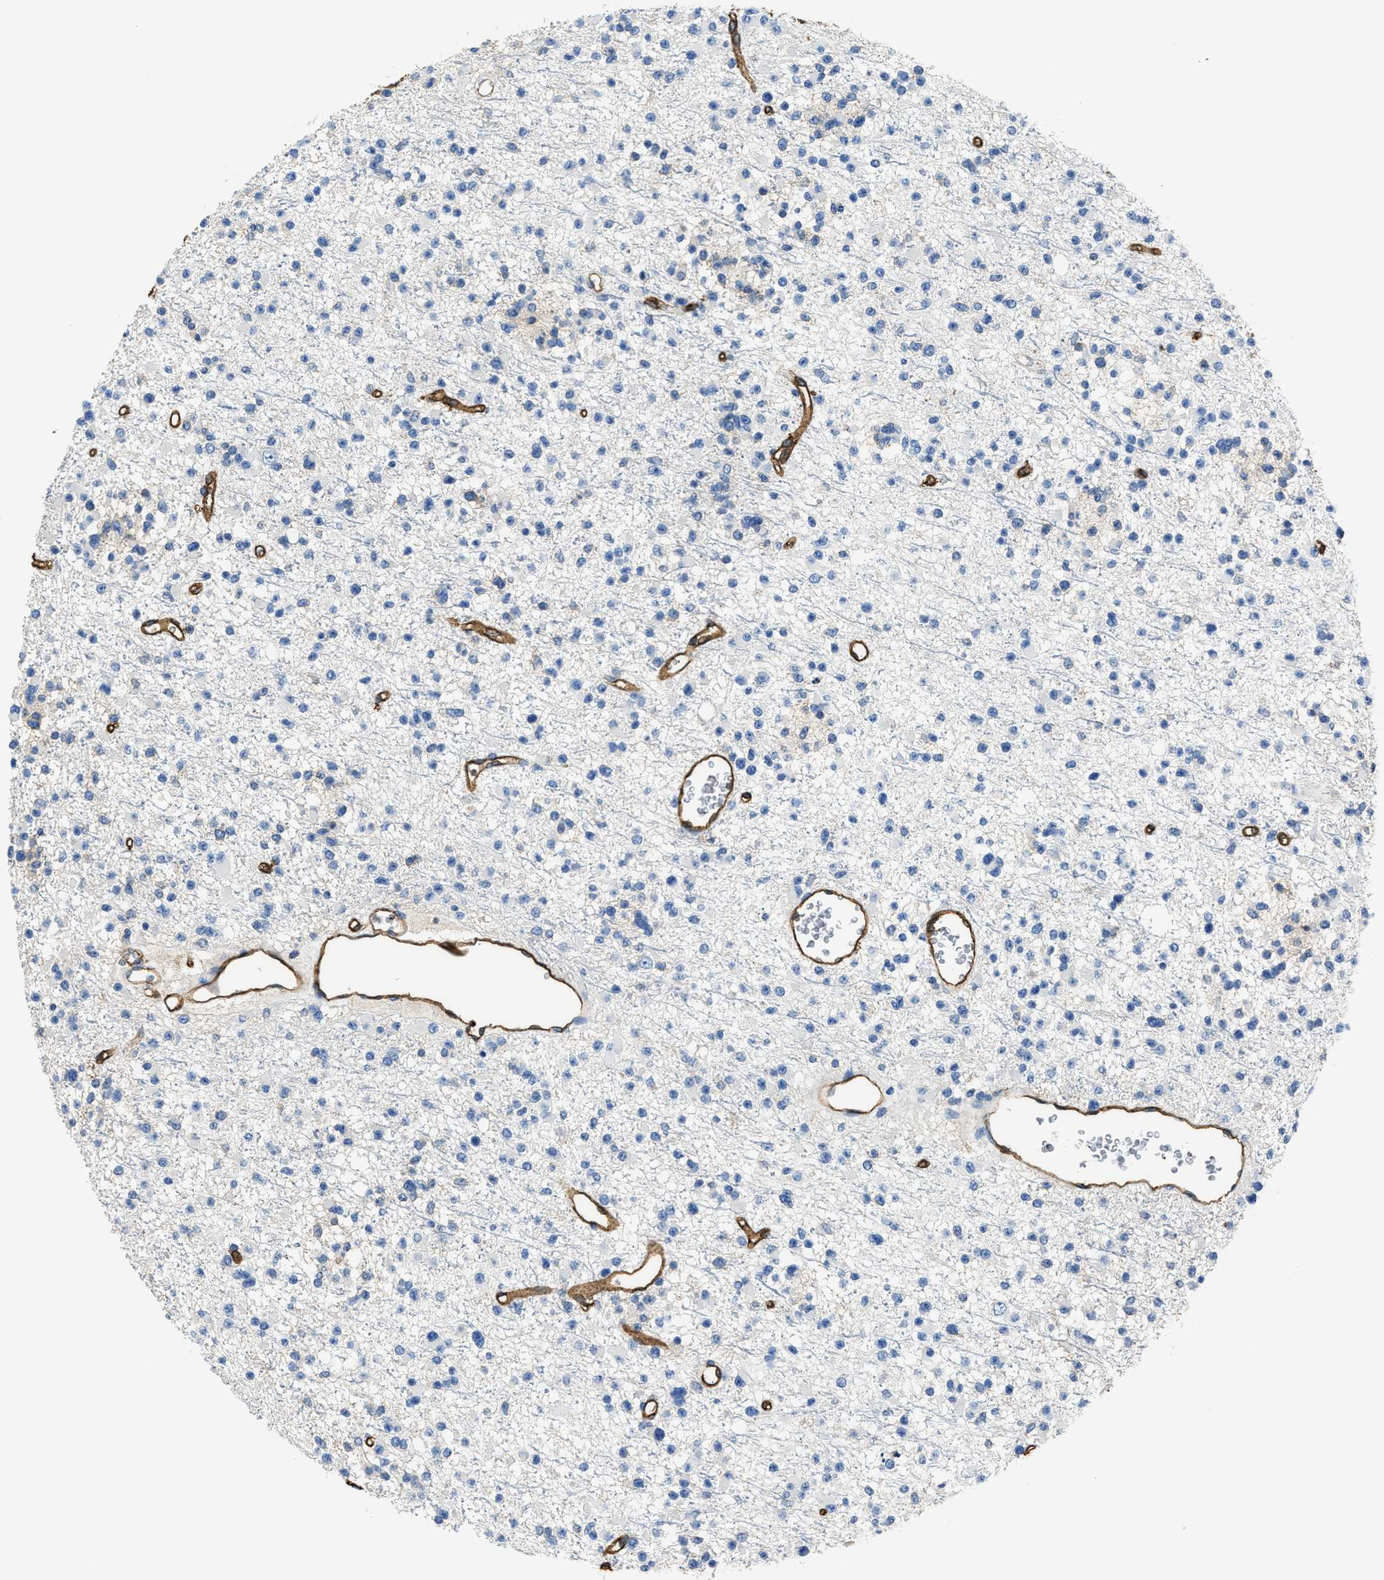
{"staining": {"intensity": "negative", "quantity": "none", "location": "none"}, "tissue": "glioma", "cell_type": "Tumor cells", "image_type": "cancer", "snomed": [{"axis": "morphology", "description": "Glioma, malignant, Low grade"}, {"axis": "topography", "description": "Brain"}], "caption": "Image shows no protein positivity in tumor cells of malignant low-grade glioma tissue. (DAB IHC with hematoxylin counter stain).", "gene": "TRAF6", "patient": {"sex": "female", "age": 22}}